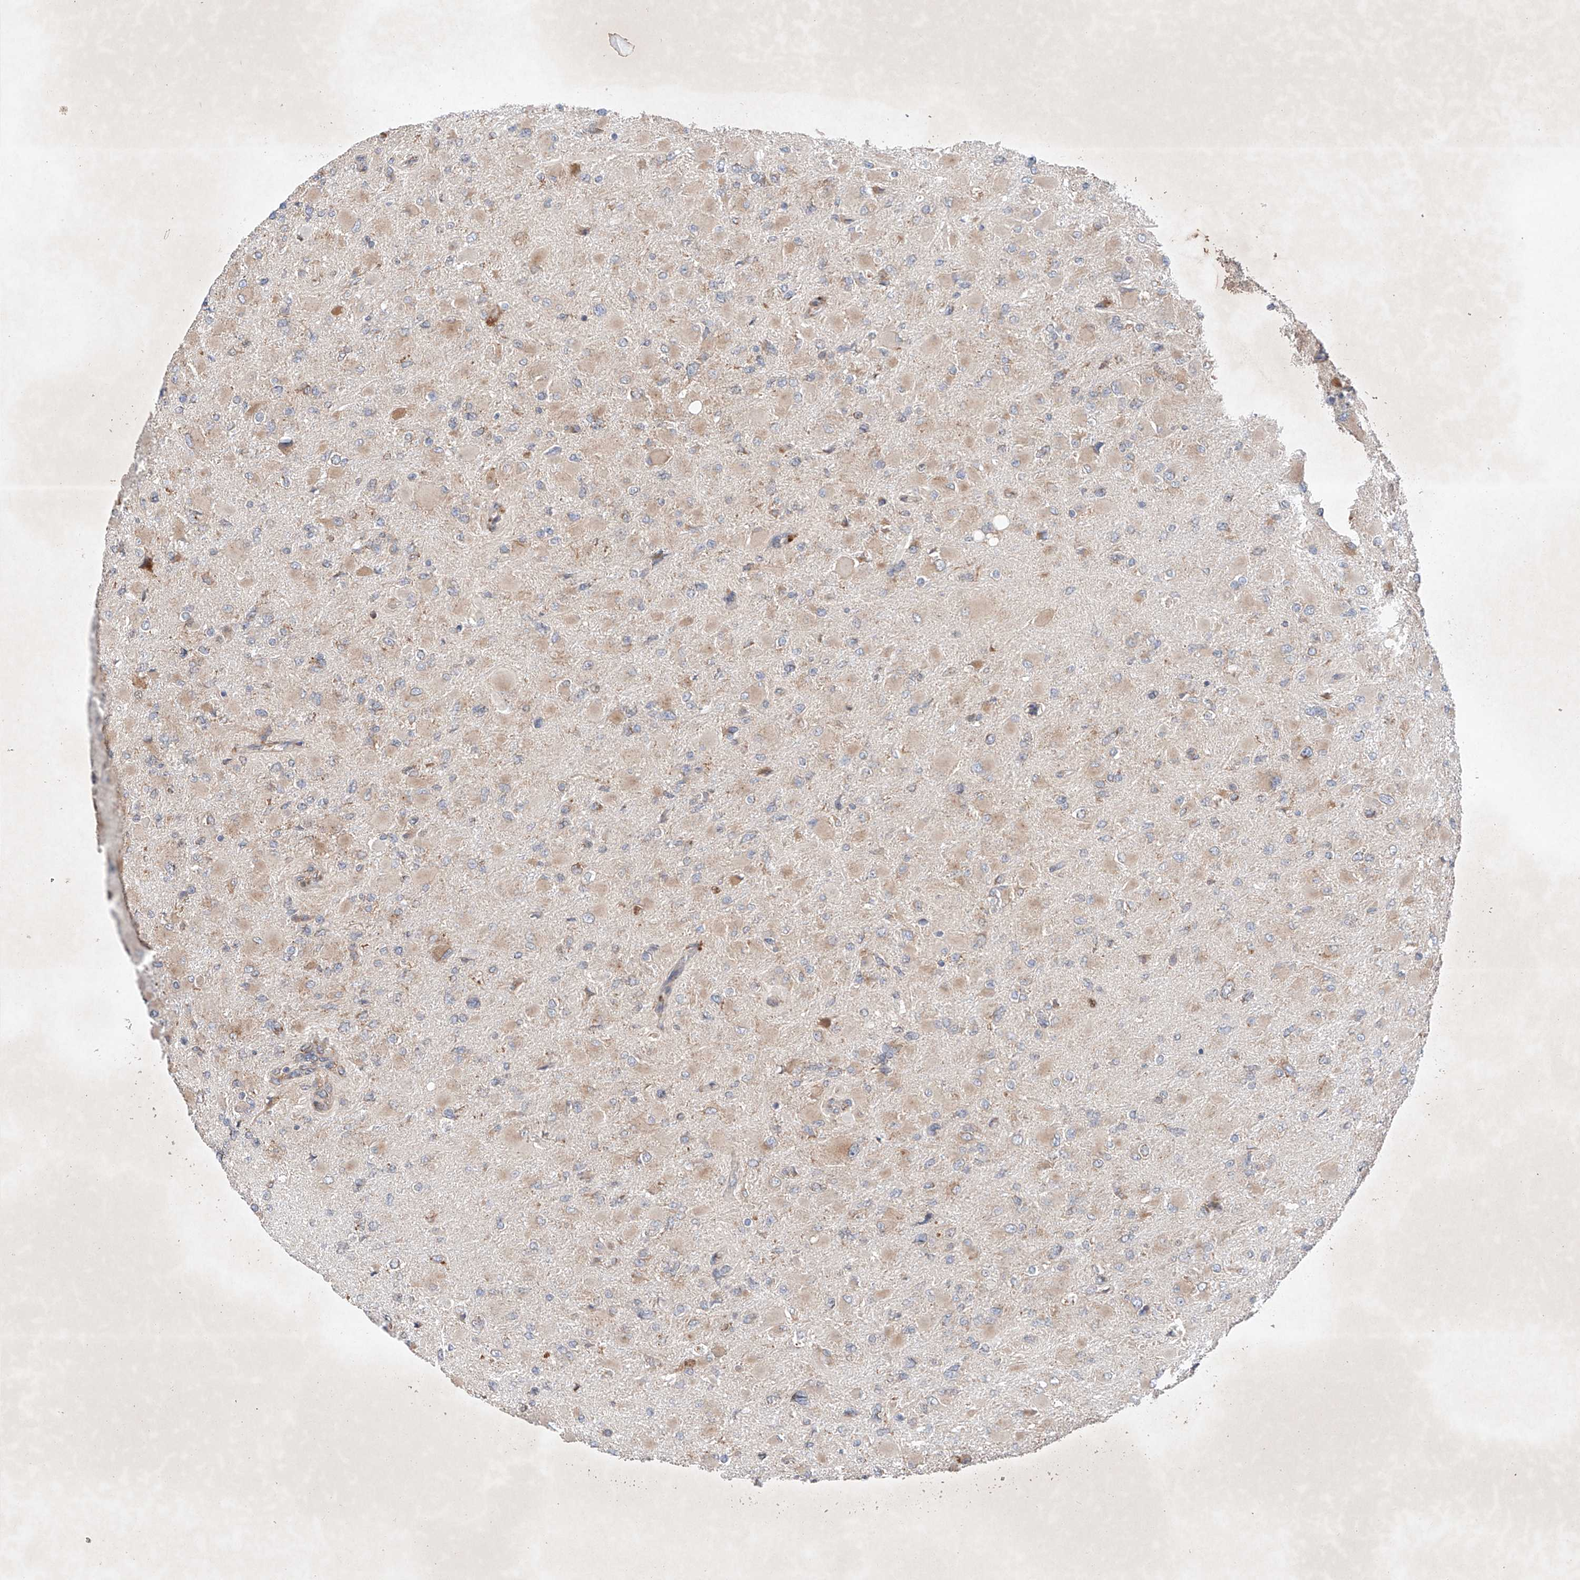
{"staining": {"intensity": "weak", "quantity": ">75%", "location": "cytoplasmic/membranous"}, "tissue": "glioma", "cell_type": "Tumor cells", "image_type": "cancer", "snomed": [{"axis": "morphology", "description": "Glioma, malignant, High grade"}, {"axis": "topography", "description": "Cerebral cortex"}], "caption": "Immunohistochemistry of human malignant high-grade glioma demonstrates low levels of weak cytoplasmic/membranous expression in approximately >75% of tumor cells.", "gene": "FASTK", "patient": {"sex": "female", "age": 36}}